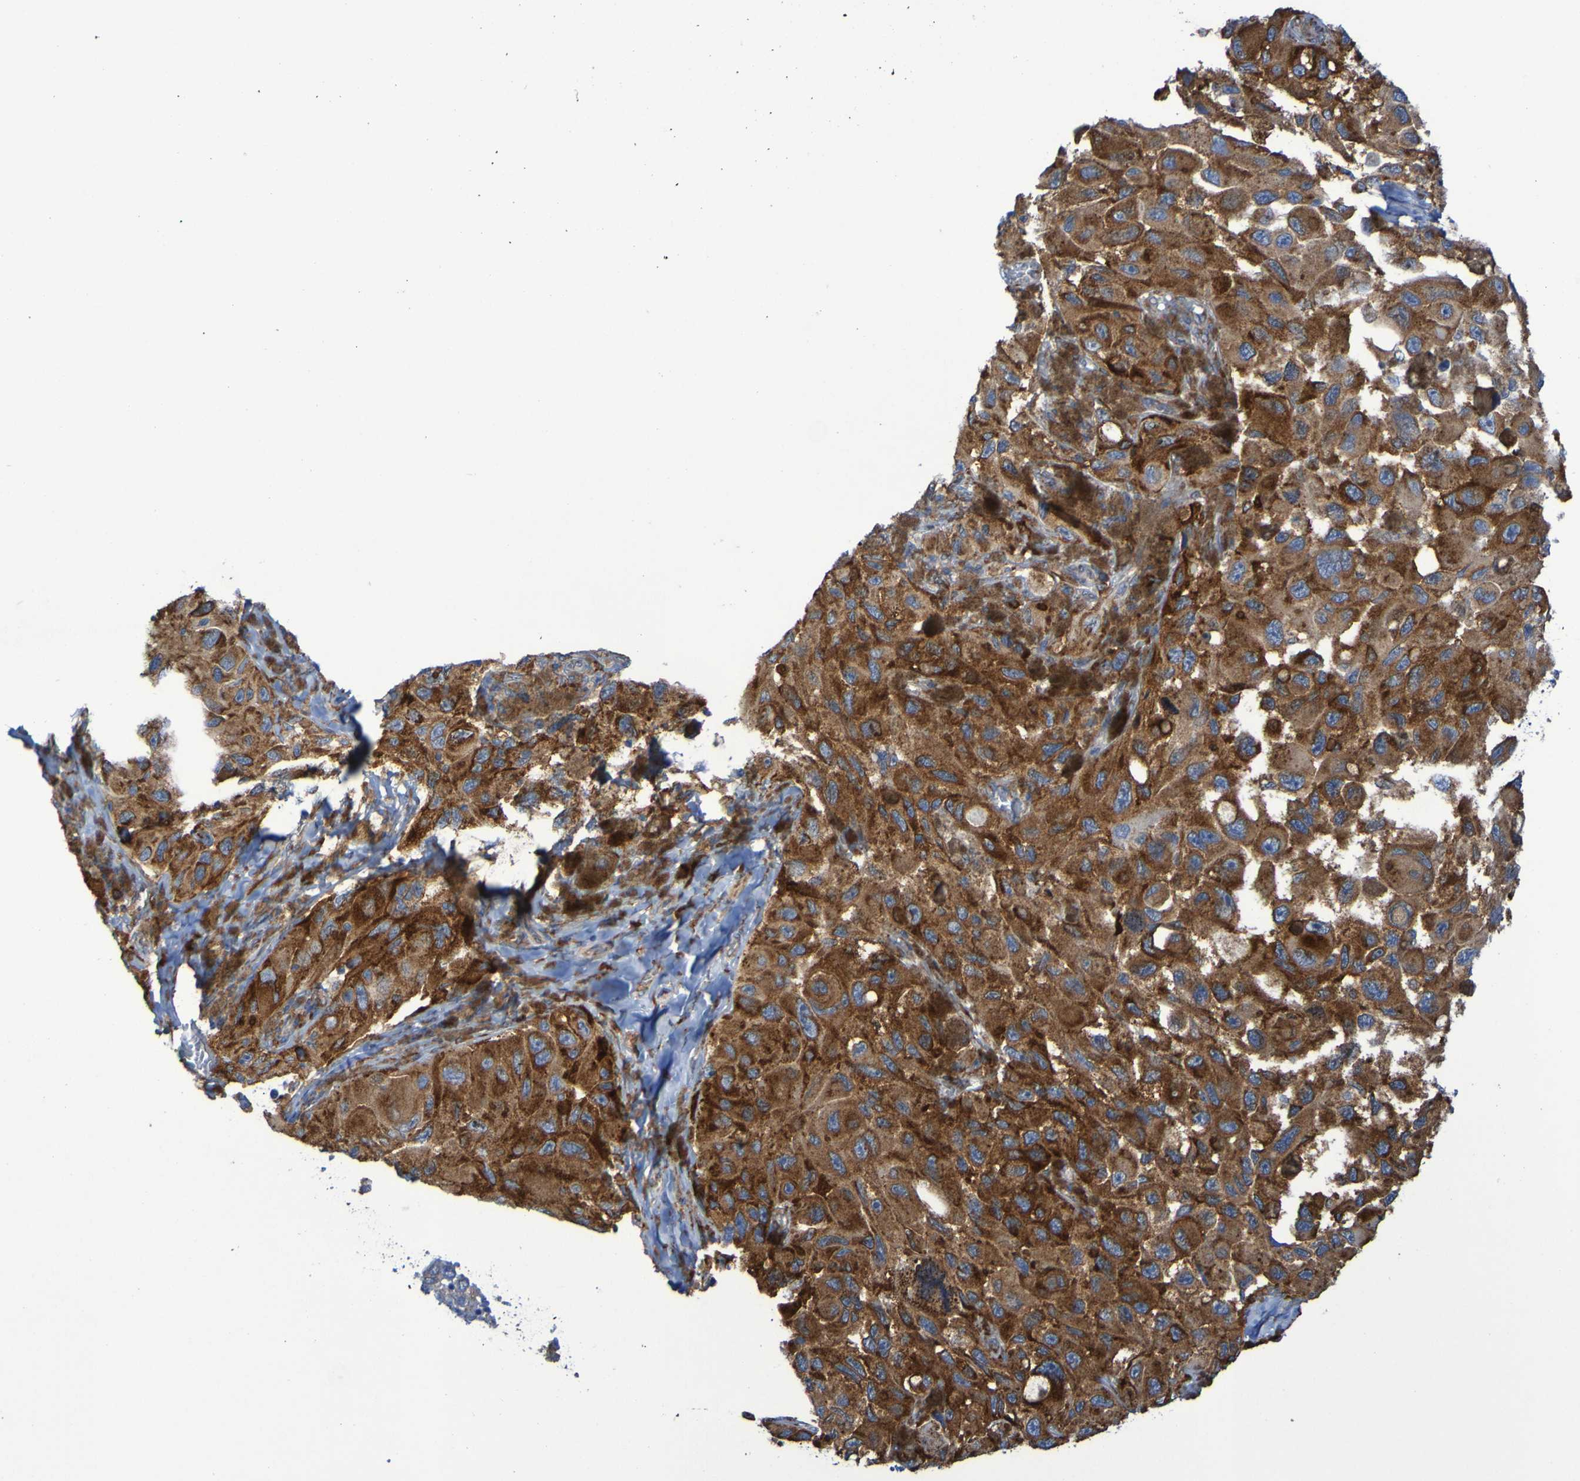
{"staining": {"intensity": "strong", "quantity": ">75%", "location": "cytoplasmic/membranous"}, "tissue": "melanoma", "cell_type": "Tumor cells", "image_type": "cancer", "snomed": [{"axis": "morphology", "description": "Malignant melanoma, NOS"}, {"axis": "topography", "description": "Skin"}], "caption": "Human malignant melanoma stained with a brown dye shows strong cytoplasmic/membranous positive positivity in about >75% of tumor cells.", "gene": "FKBP3", "patient": {"sex": "female", "age": 73}}